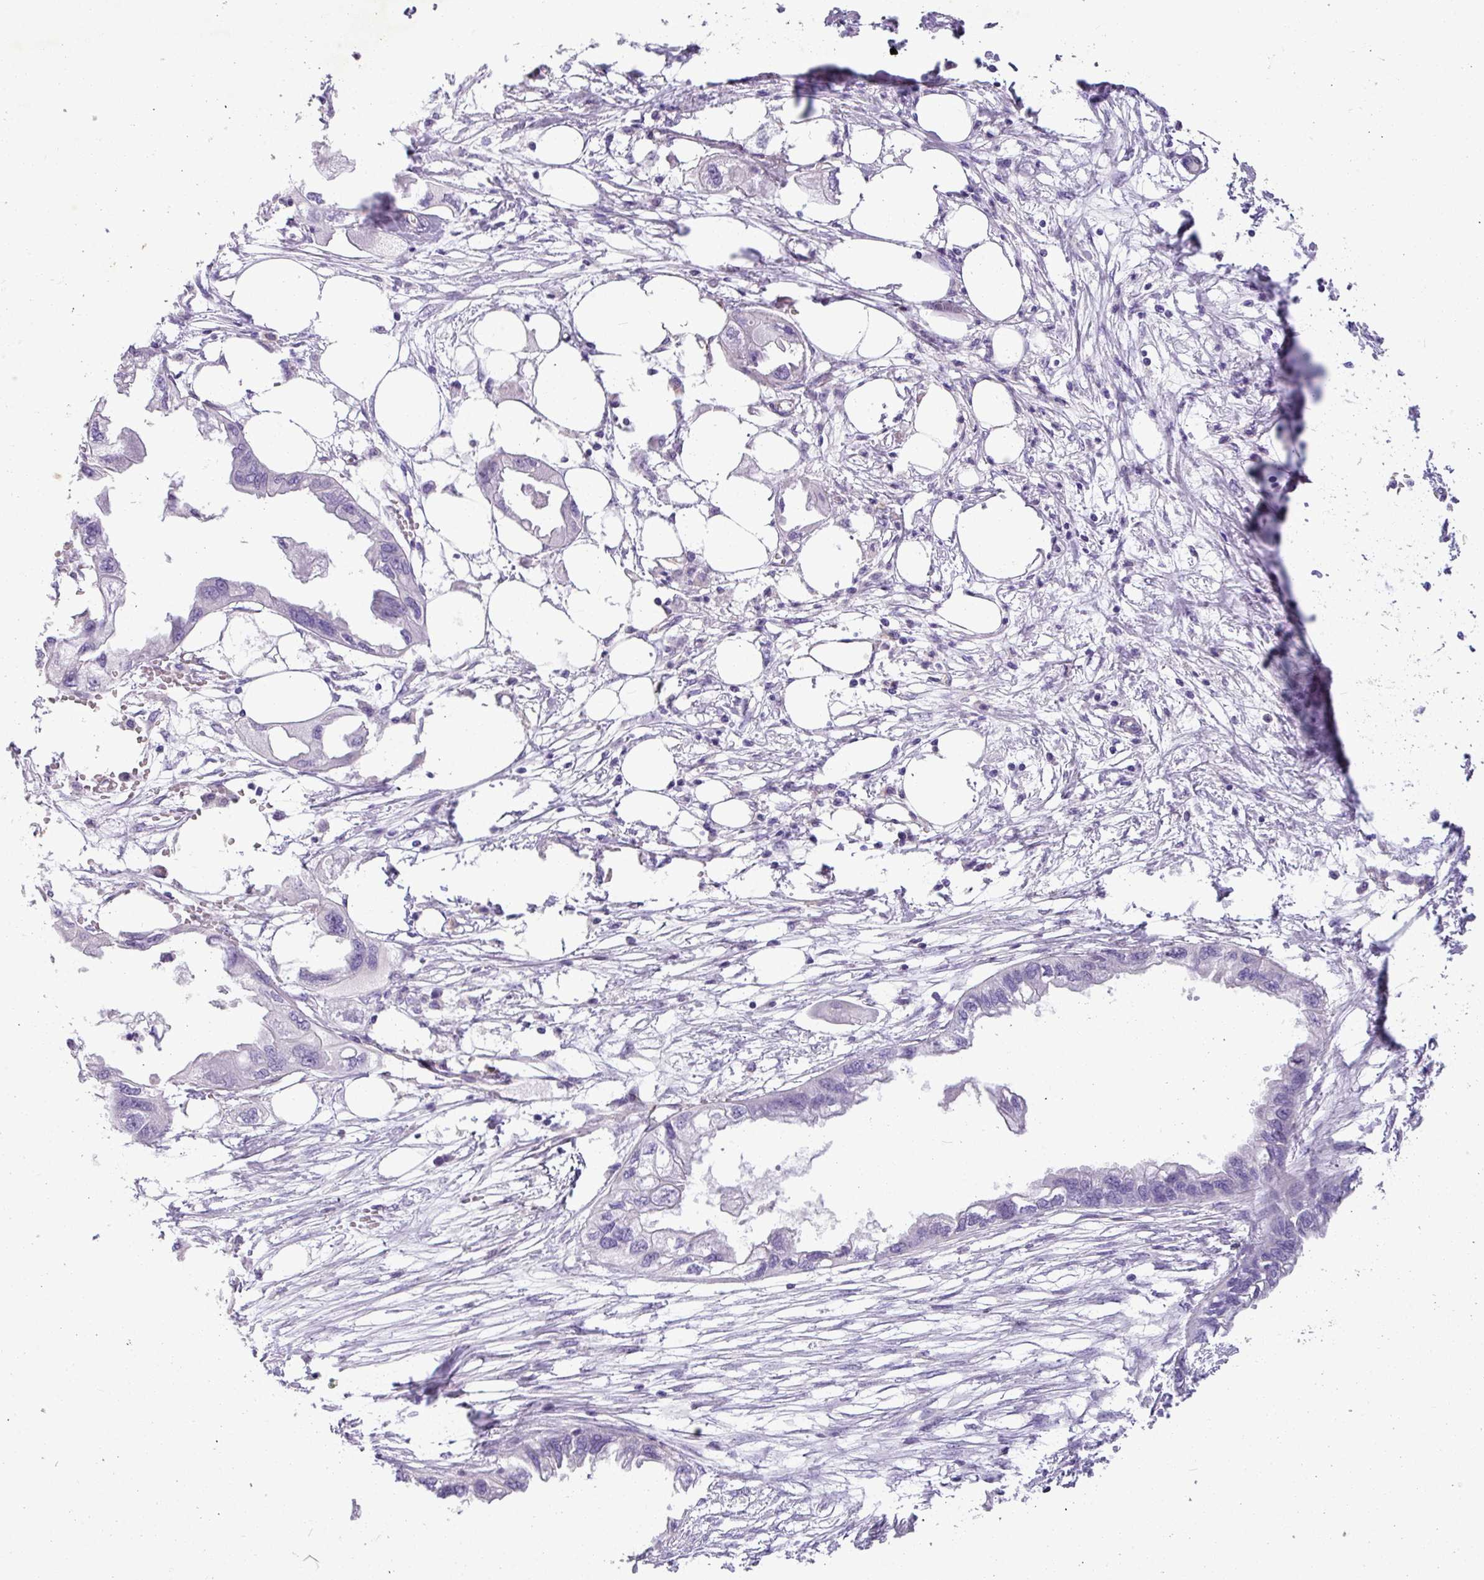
{"staining": {"intensity": "negative", "quantity": "none", "location": "none"}, "tissue": "endometrial cancer", "cell_type": "Tumor cells", "image_type": "cancer", "snomed": [{"axis": "morphology", "description": "Adenocarcinoma, NOS"}, {"axis": "morphology", "description": "Adenocarcinoma, metastatic, NOS"}, {"axis": "topography", "description": "Adipose tissue"}, {"axis": "topography", "description": "Endometrium"}], "caption": "Human endometrial cancer (adenocarcinoma) stained for a protein using immunohistochemistry (IHC) shows no expression in tumor cells.", "gene": "KIRREL3", "patient": {"sex": "female", "age": 67}}